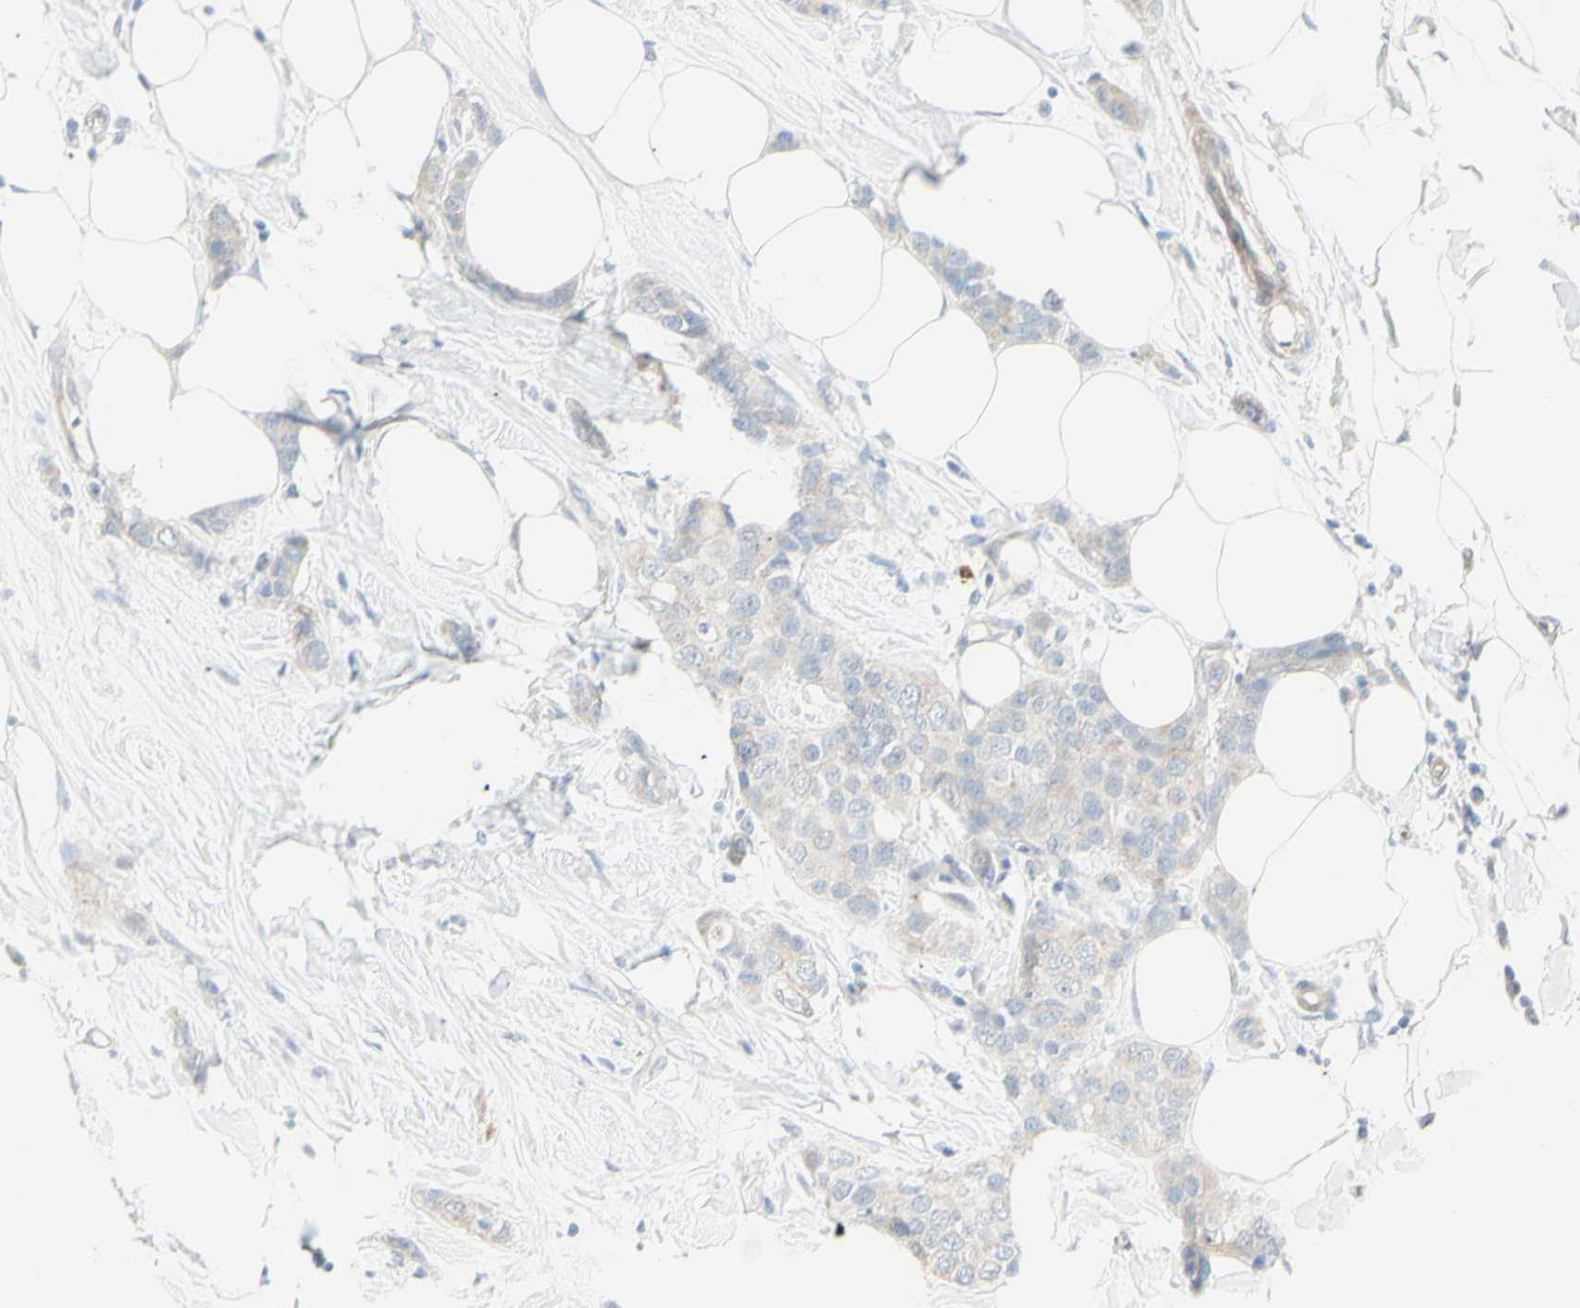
{"staining": {"intensity": "negative", "quantity": "none", "location": "none"}, "tissue": "breast cancer", "cell_type": "Tumor cells", "image_type": "cancer", "snomed": [{"axis": "morphology", "description": "Normal tissue, NOS"}, {"axis": "morphology", "description": "Duct carcinoma"}, {"axis": "topography", "description": "Breast"}], "caption": "Tumor cells are negative for protein expression in human breast invasive ductal carcinoma.", "gene": "NDST4", "patient": {"sex": "female", "age": 50}}